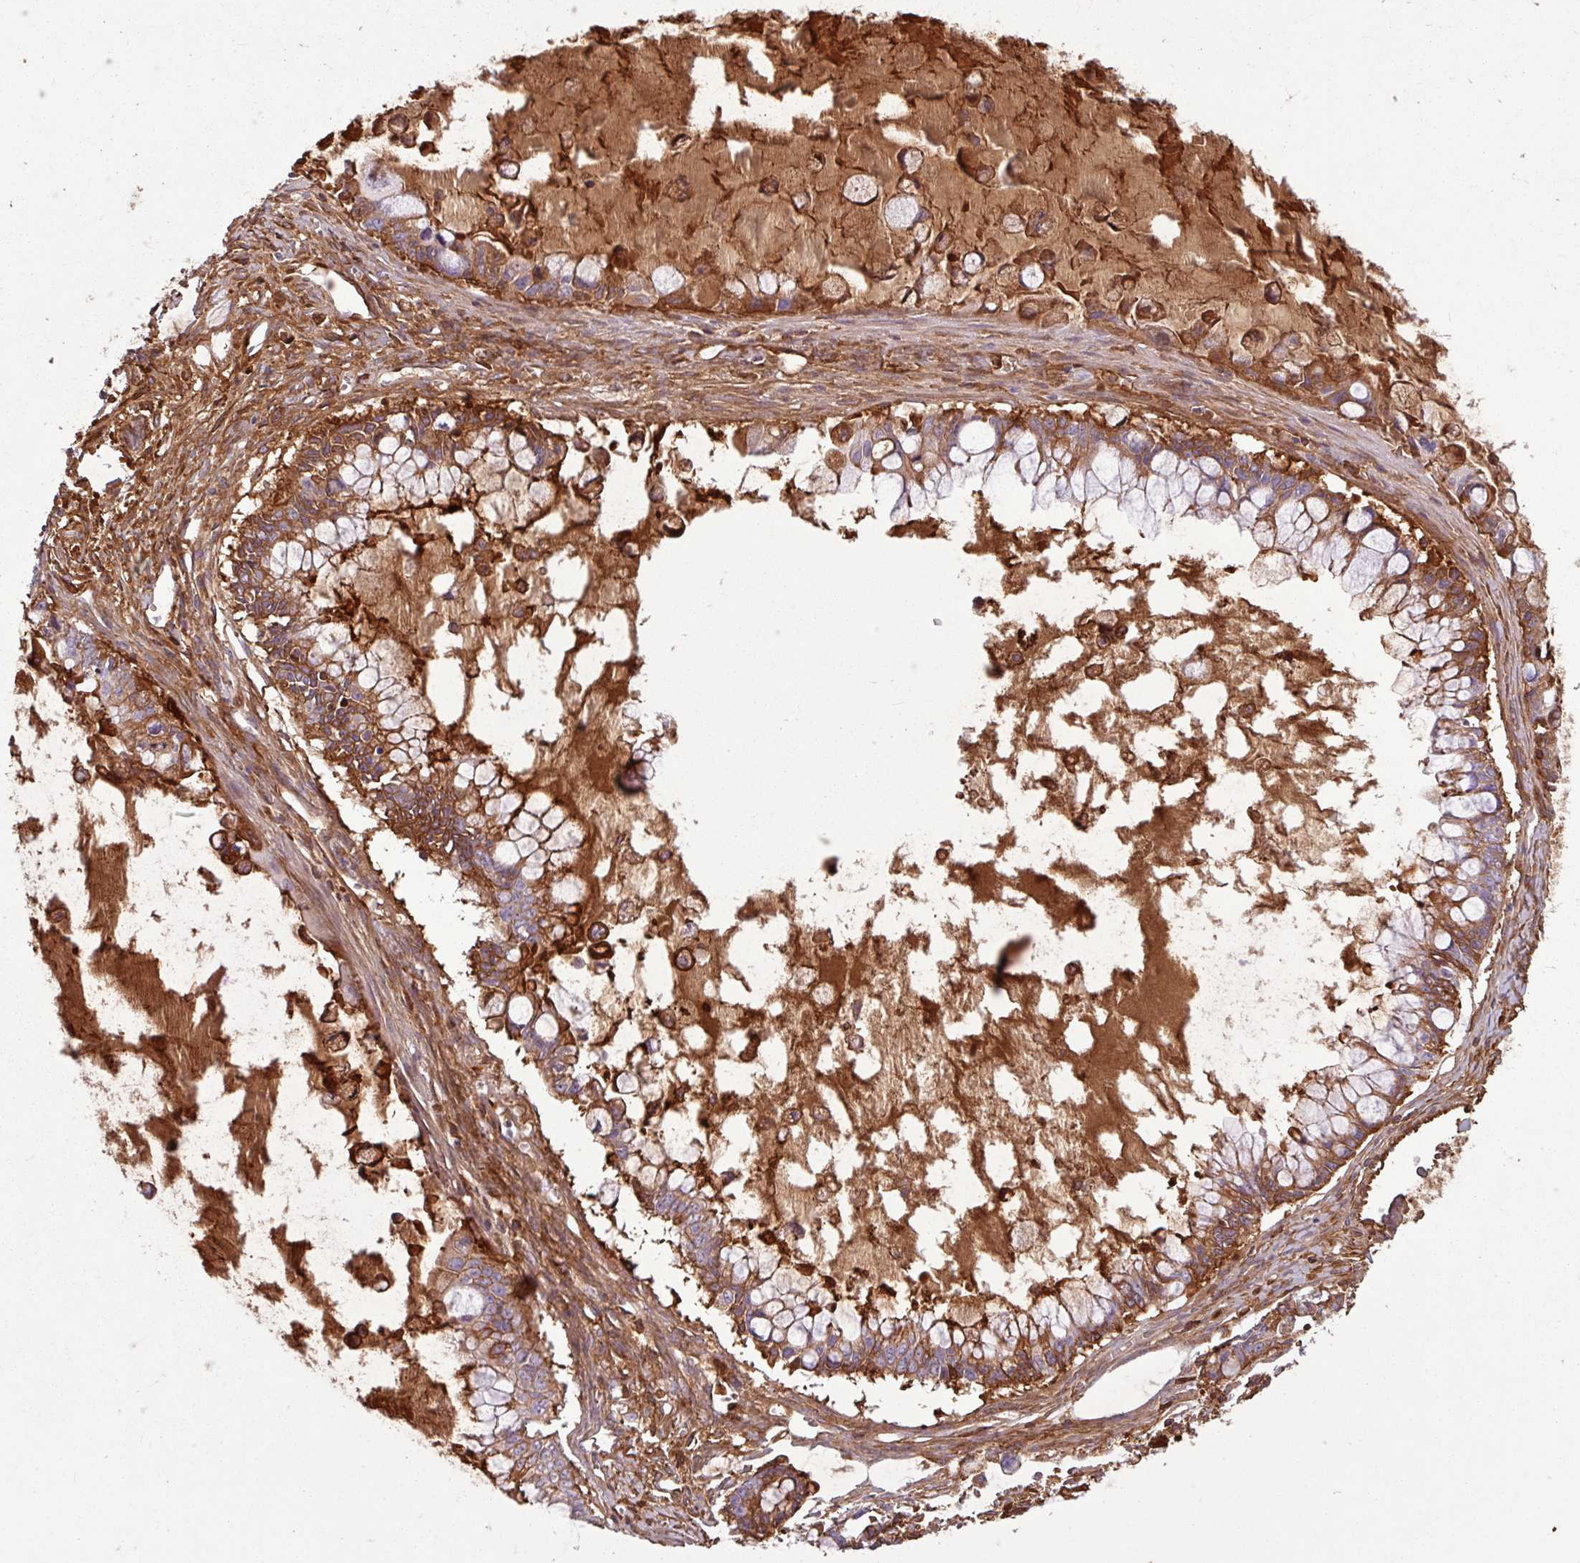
{"staining": {"intensity": "moderate", "quantity": "25%-75%", "location": "cytoplasmic/membranous"}, "tissue": "ovarian cancer", "cell_type": "Tumor cells", "image_type": "cancer", "snomed": [{"axis": "morphology", "description": "Cystadenocarcinoma, mucinous, NOS"}, {"axis": "topography", "description": "Ovary"}], "caption": "This image shows ovarian cancer (mucinous cystadenocarcinoma) stained with IHC to label a protein in brown. The cytoplasmic/membranous of tumor cells show moderate positivity for the protein. Nuclei are counter-stained blue.", "gene": "C4B", "patient": {"sex": "female", "age": 63}}